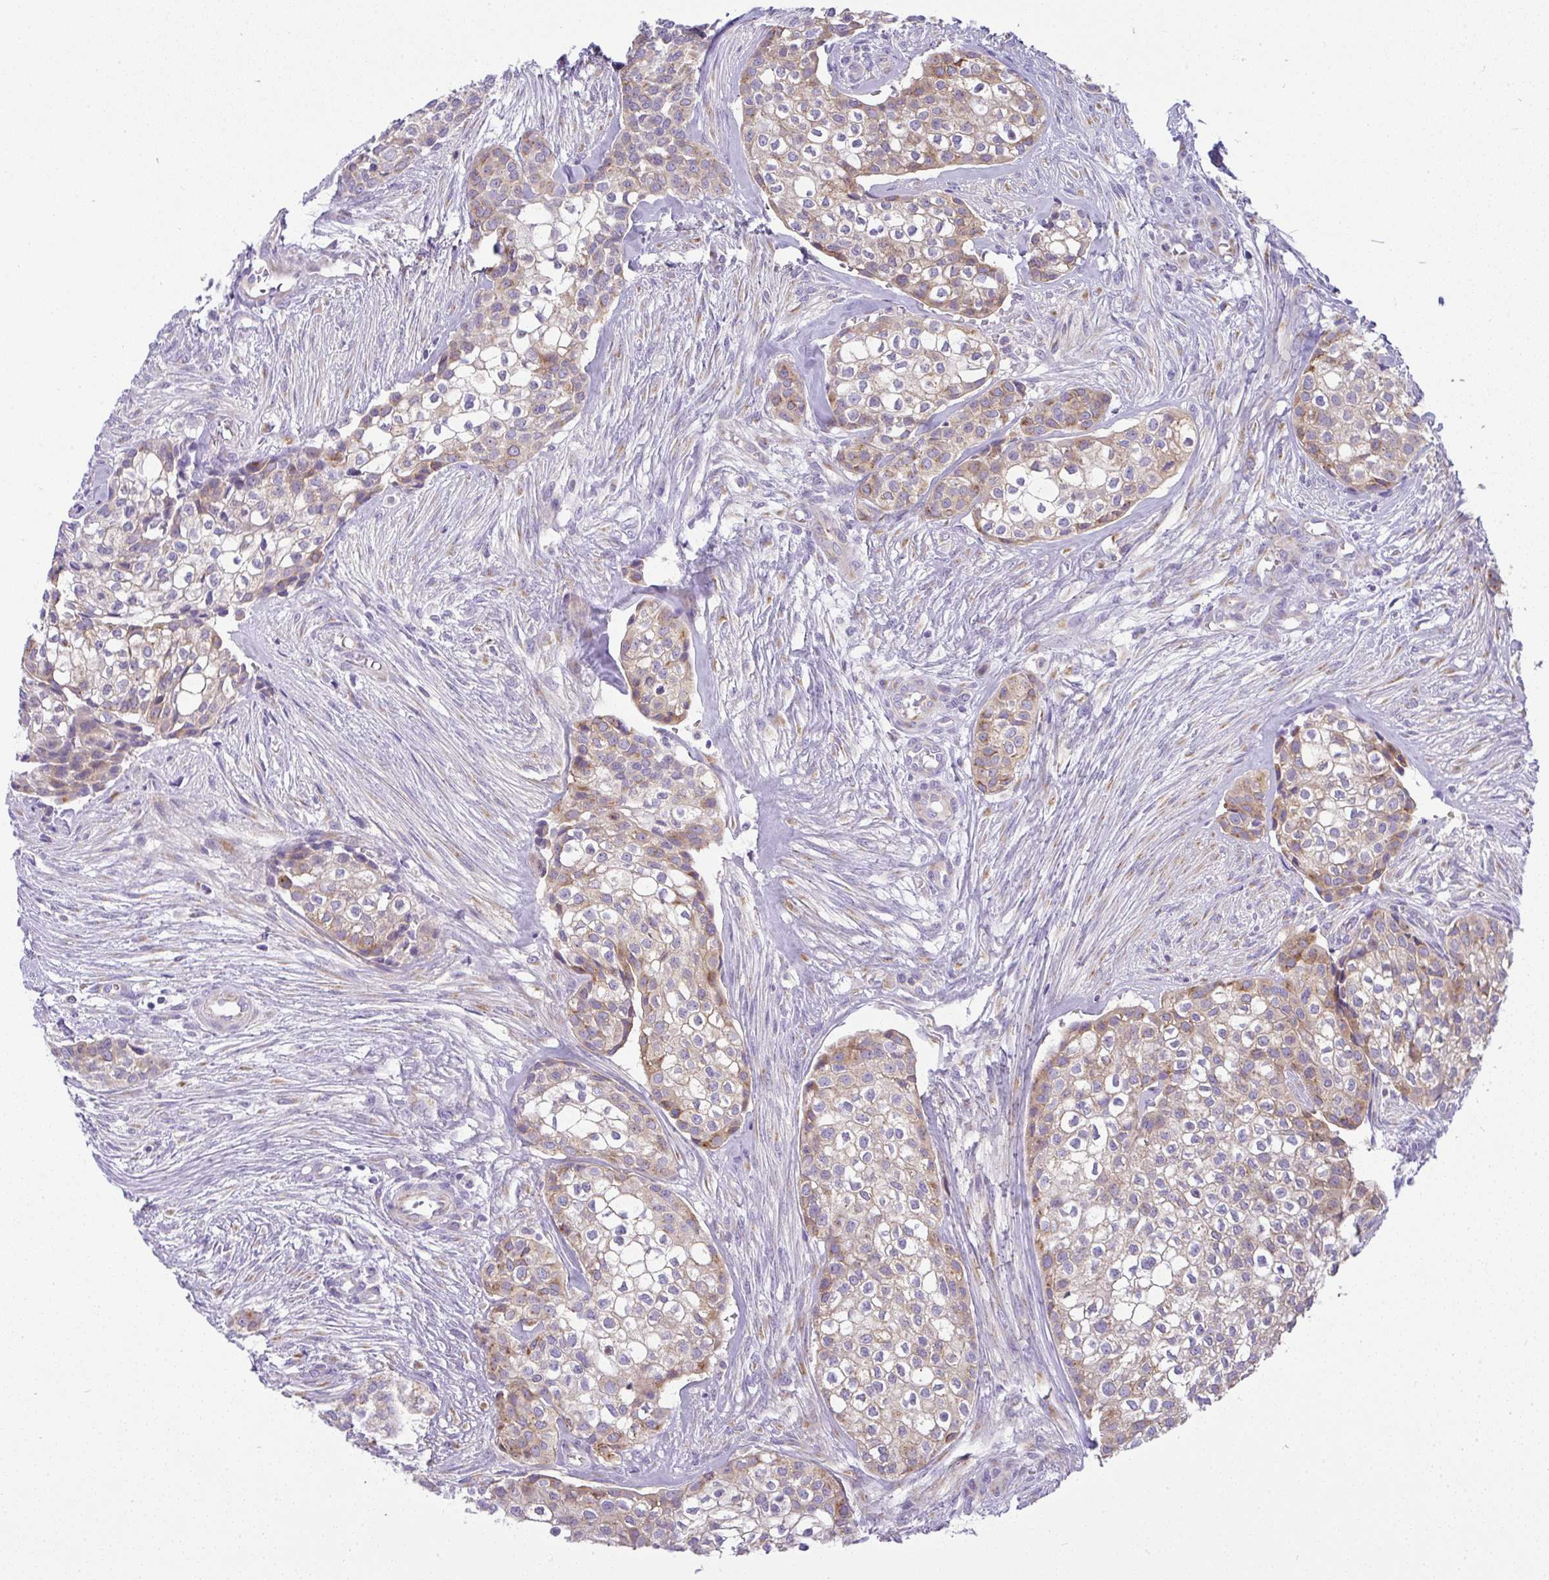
{"staining": {"intensity": "moderate", "quantity": "25%-75%", "location": "cytoplasmic/membranous"}, "tissue": "head and neck cancer", "cell_type": "Tumor cells", "image_type": "cancer", "snomed": [{"axis": "morphology", "description": "Adenocarcinoma, NOS"}, {"axis": "topography", "description": "Head-Neck"}], "caption": "This is a histology image of immunohistochemistry (IHC) staining of adenocarcinoma (head and neck), which shows moderate positivity in the cytoplasmic/membranous of tumor cells.", "gene": "FAM177A1", "patient": {"sex": "male", "age": 81}}